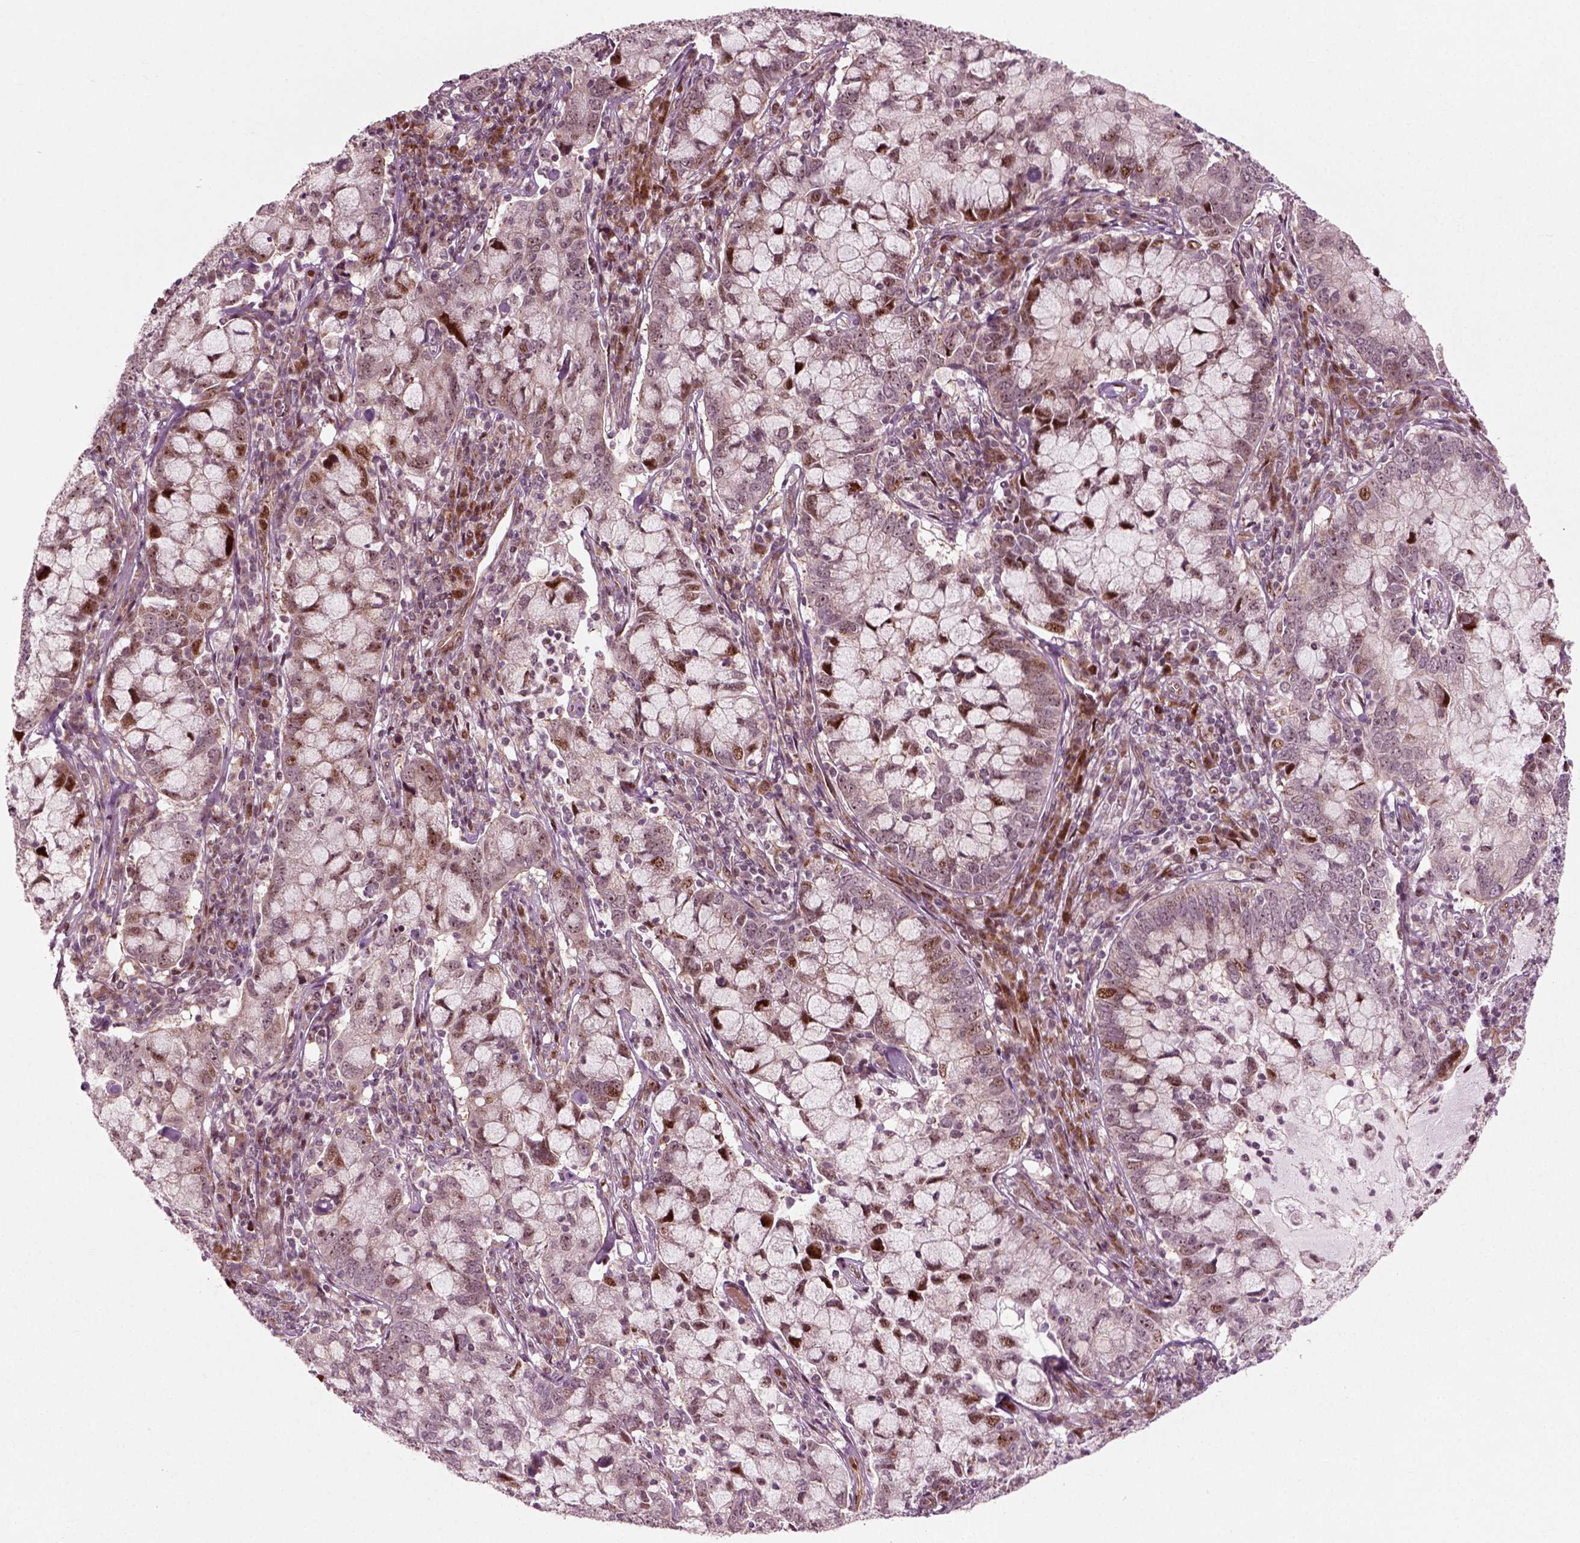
{"staining": {"intensity": "strong", "quantity": "<25%", "location": "nuclear"}, "tissue": "cervical cancer", "cell_type": "Tumor cells", "image_type": "cancer", "snomed": [{"axis": "morphology", "description": "Adenocarcinoma, NOS"}, {"axis": "topography", "description": "Cervix"}], "caption": "Tumor cells demonstrate strong nuclear positivity in approximately <25% of cells in cervical cancer (adenocarcinoma).", "gene": "CDC14A", "patient": {"sex": "female", "age": 40}}